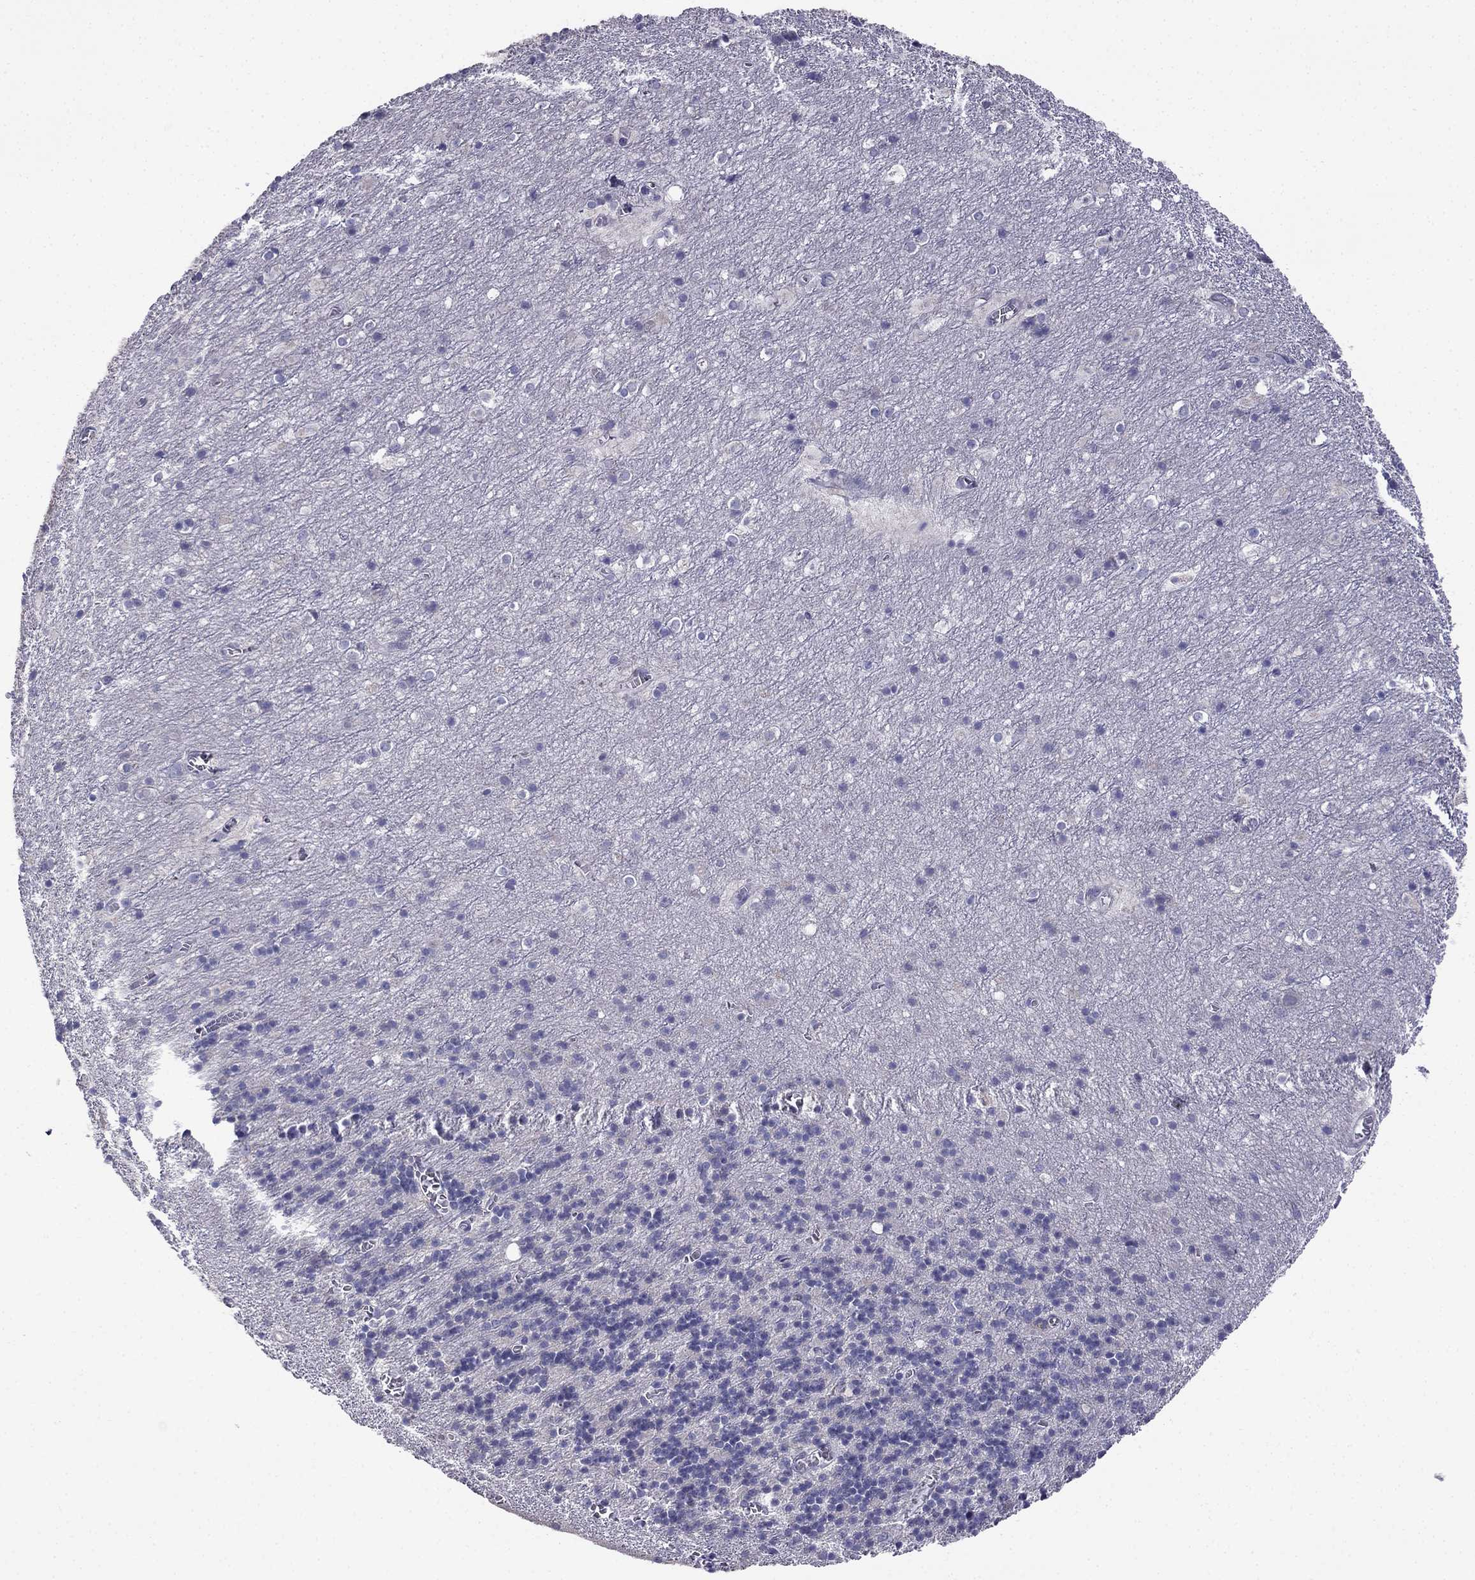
{"staining": {"intensity": "negative", "quantity": "none", "location": "none"}, "tissue": "cerebellum", "cell_type": "Cells in granular layer", "image_type": "normal", "snomed": [{"axis": "morphology", "description": "Normal tissue, NOS"}, {"axis": "topography", "description": "Cerebellum"}], "caption": "High magnification brightfield microscopy of benign cerebellum stained with DAB (3,3'-diaminobenzidine) (brown) and counterstained with hematoxylin (blue): cells in granular layer show no significant expression. (DAB immunohistochemistry (IHC), high magnification).", "gene": "SCNN1D", "patient": {"sex": "male", "age": 70}}